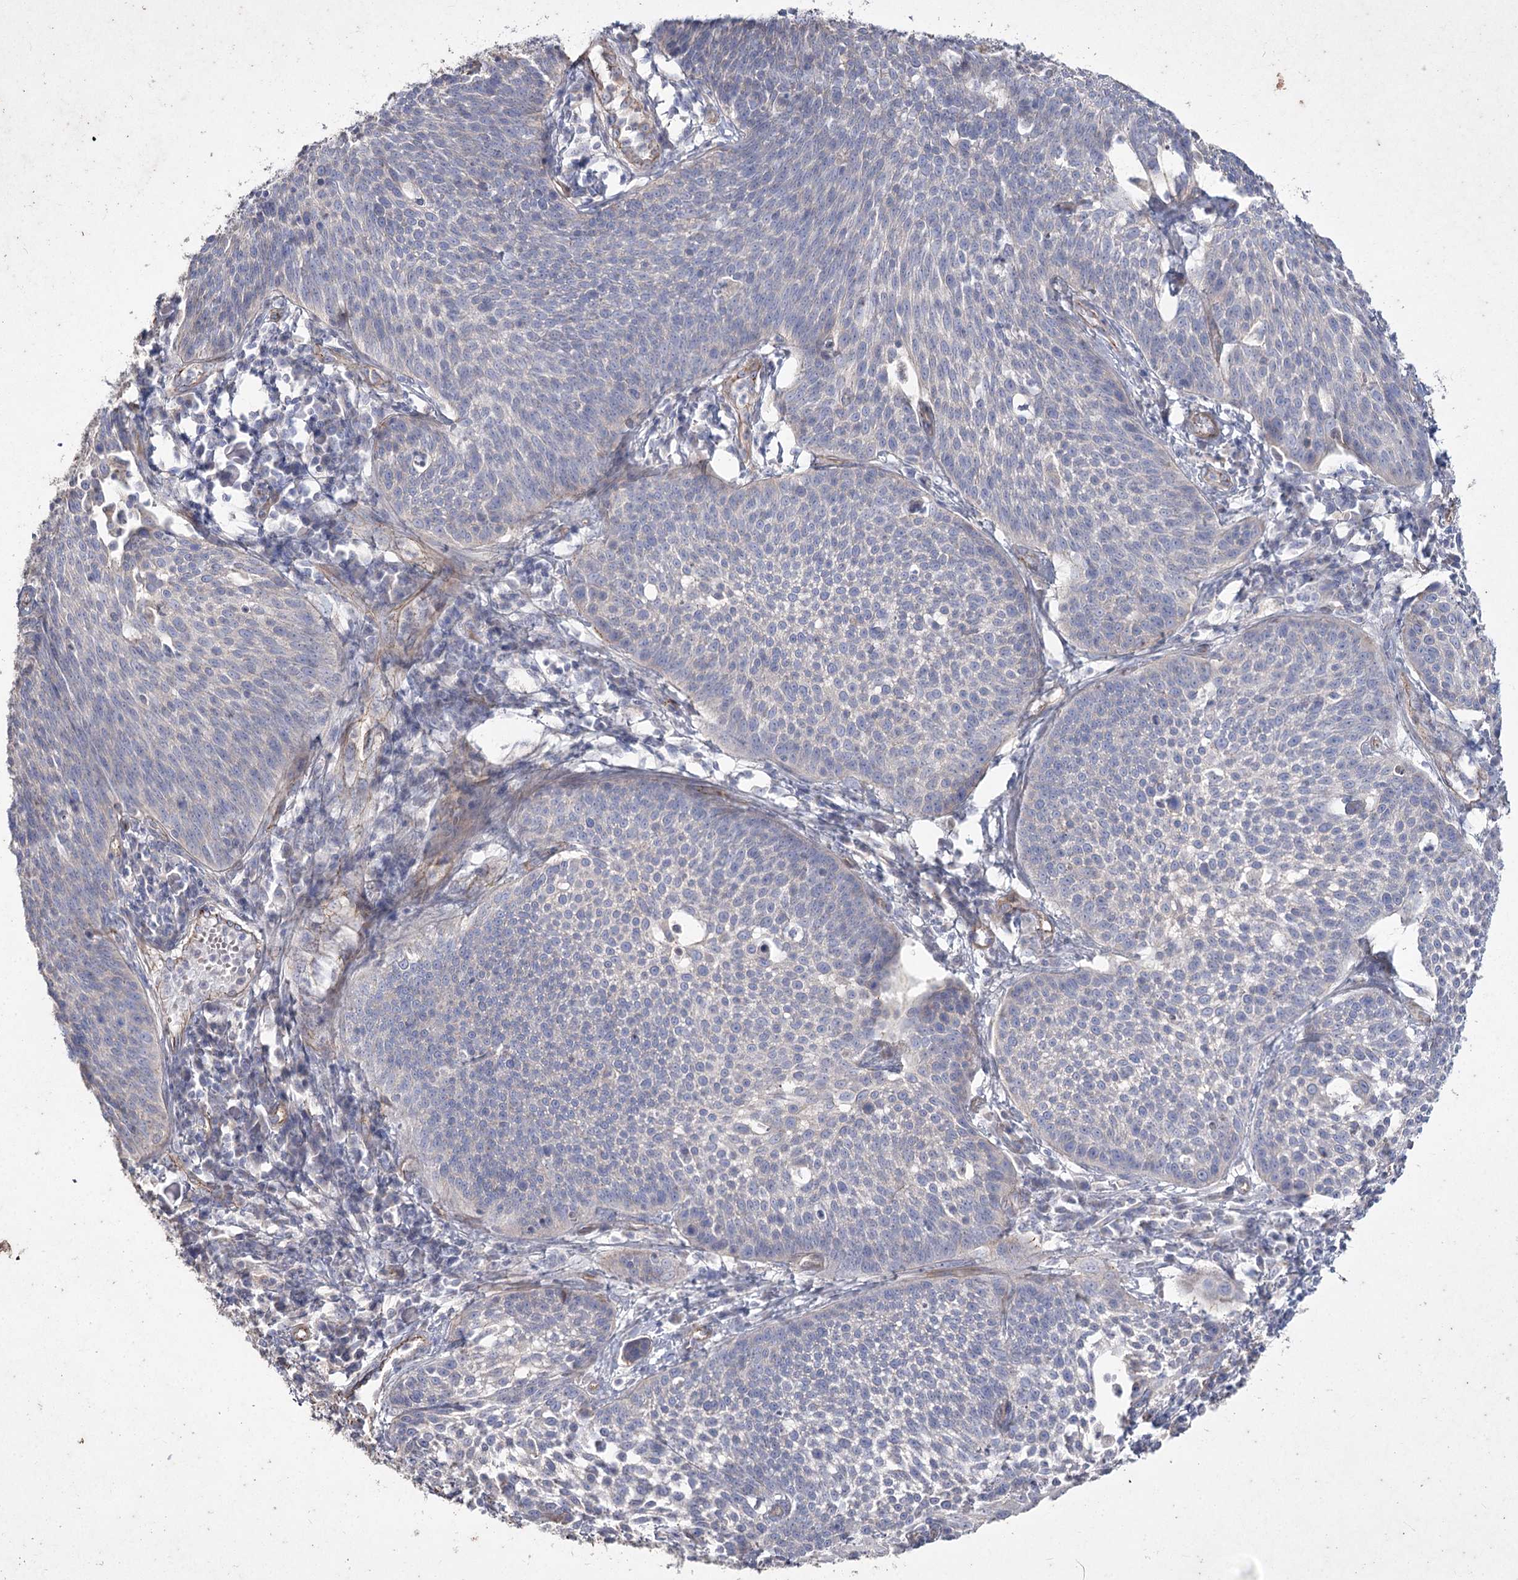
{"staining": {"intensity": "negative", "quantity": "none", "location": "none"}, "tissue": "cervical cancer", "cell_type": "Tumor cells", "image_type": "cancer", "snomed": [{"axis": "morphology", "description": "Squamous cell carcinoma, NOS"}, {"axis": "topography", "description": "Cervix"}], "caption": "High power microscopy histopathology image of an immunohistochemistry photomicrograph of cervical cancer, revealing no significant positivity in tumor cells.", "gene": "LDLRAD3", "patient": {"sex": "female", "age": 34}}